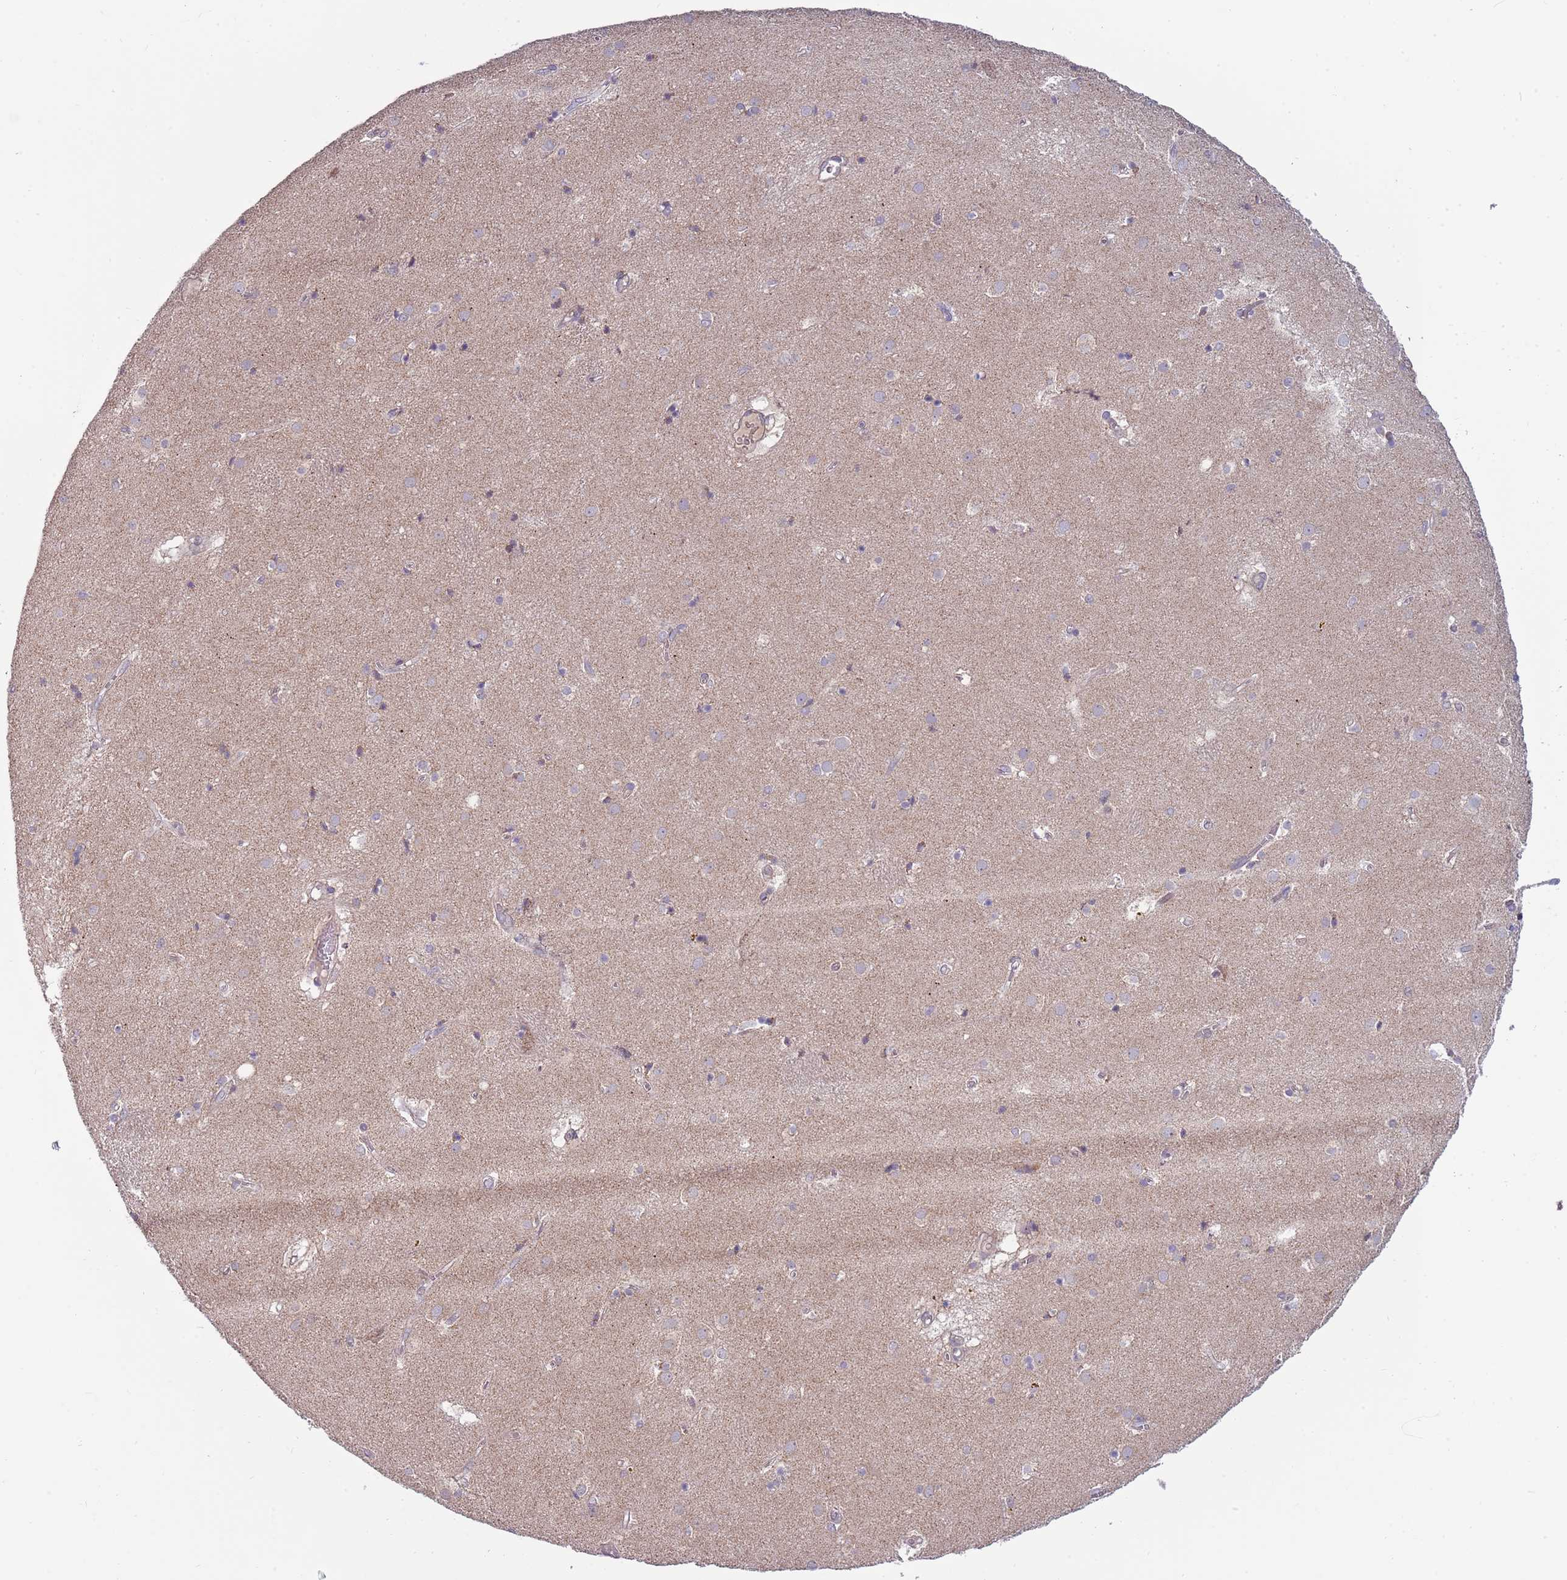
{"staining": {"intensity": "negative", "quantity": "none", "location": "none"}, "tissue": "caudate", "cell_type": "Glial cells", "image_type": "normal", "snomed": [{"axis": "morphology", "description": "Normal tissue, NOS"}, {"axis": "topography", "description": "Lateral ventricle wall"}], "caption": "DAB (3,3'-diaminobenzidine) immunohistochemical staining of normal caudate exhibits no significant staining in glial cells. Brightfield microscopy of immunohistochemistry (IHC) stained with DAB (brown) and hematoxylin (blue), captured at high magnification.", "gene": "RNF181", "patient": {"sex": "male", "age": 70}}